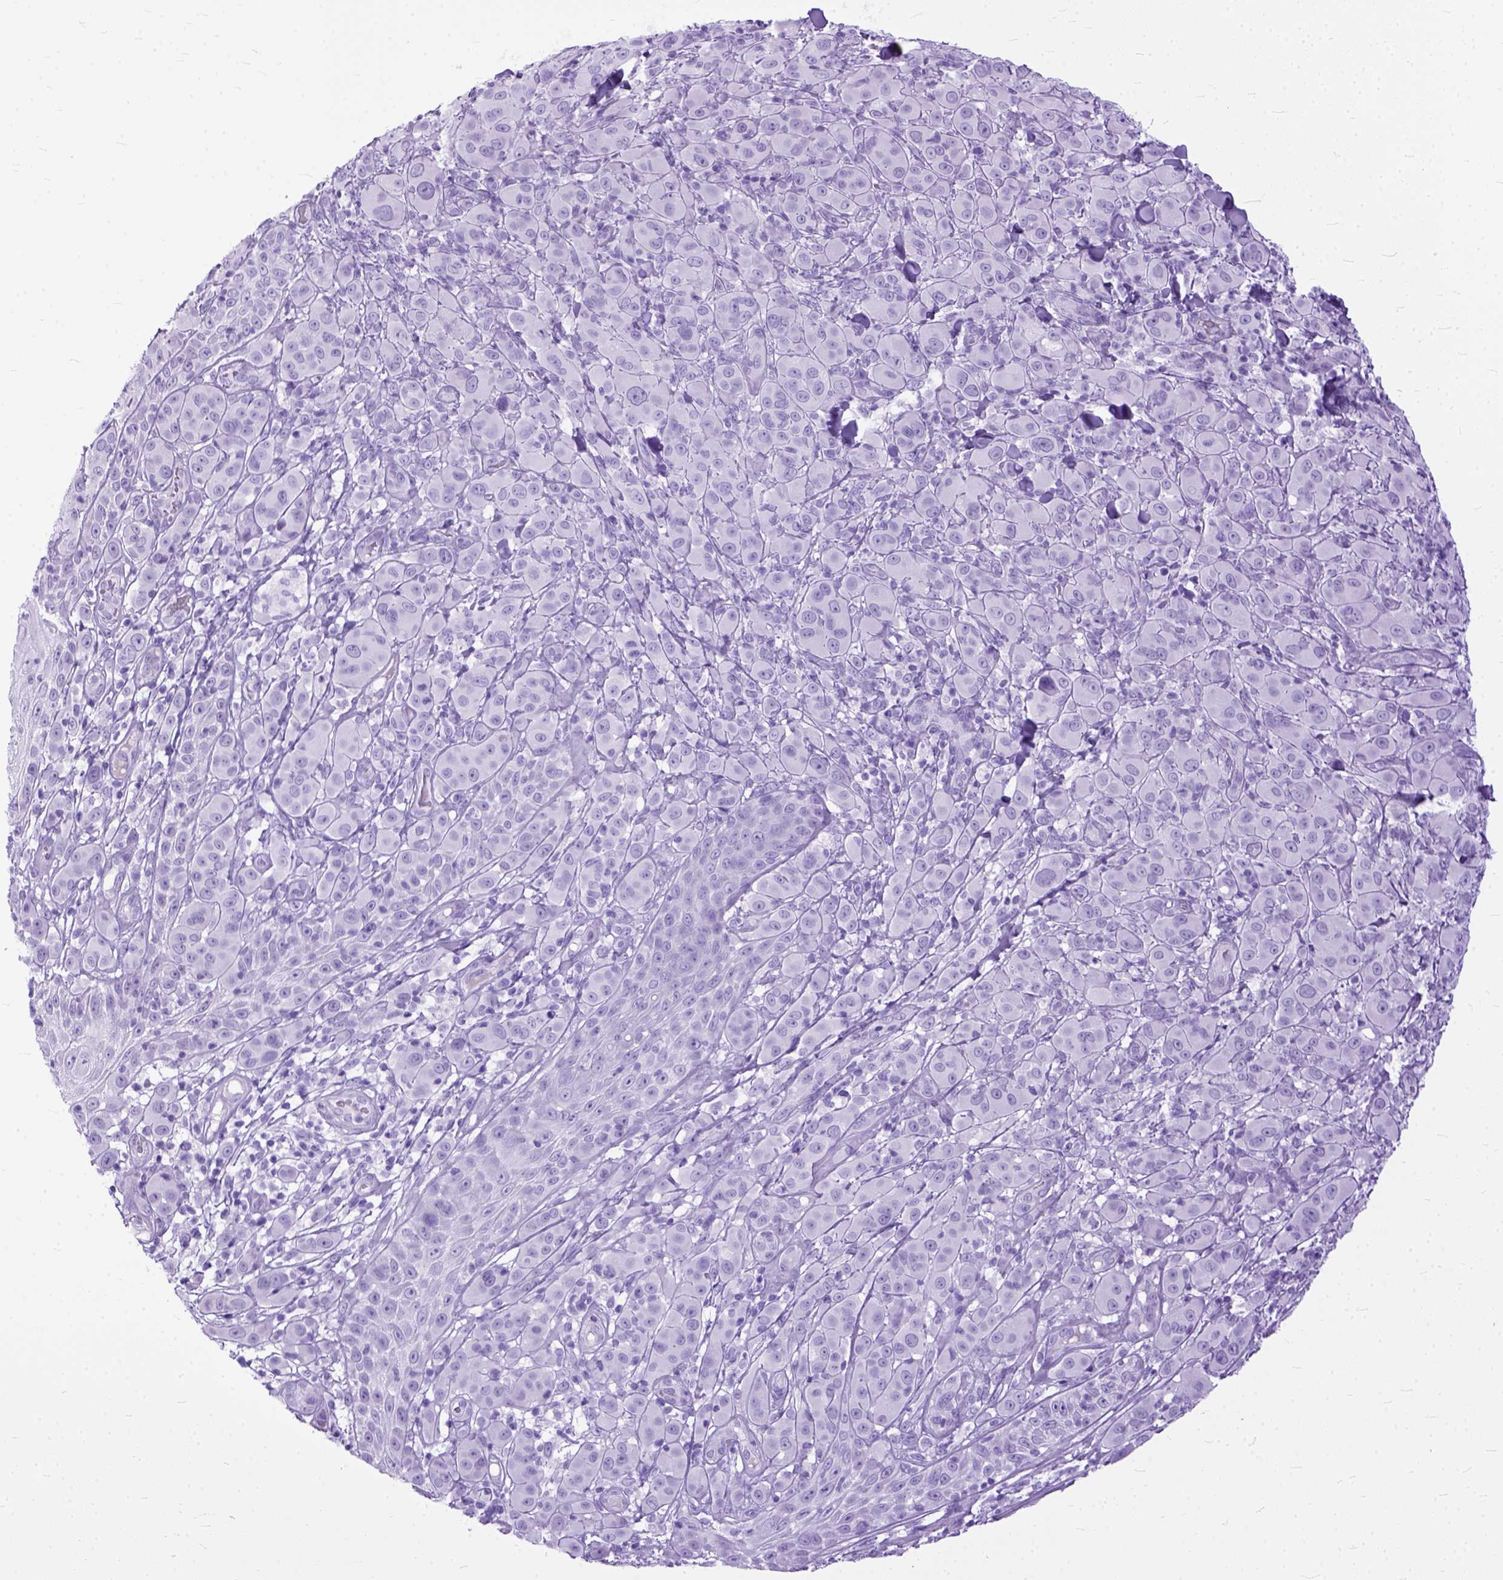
{"staining": {"intensity": "negative", "quantity": "none", "location": "none"}, "tissue": "melanoma", "cell_type": "Tumor cells", "image_type": "cancer", "snomed": [{"axis": "morphology", "description": "Malignant melanoma, NOS"}, {"axis": "topography", "description": "Skin"}], "caption": "This is a micrograph of IHC staining of malignant melanoma, which shows no expression in tumor cells. Nuclei are stained in blue.", "gene": "GNGT1", "patient": {"sex": "female", "age": 87}}